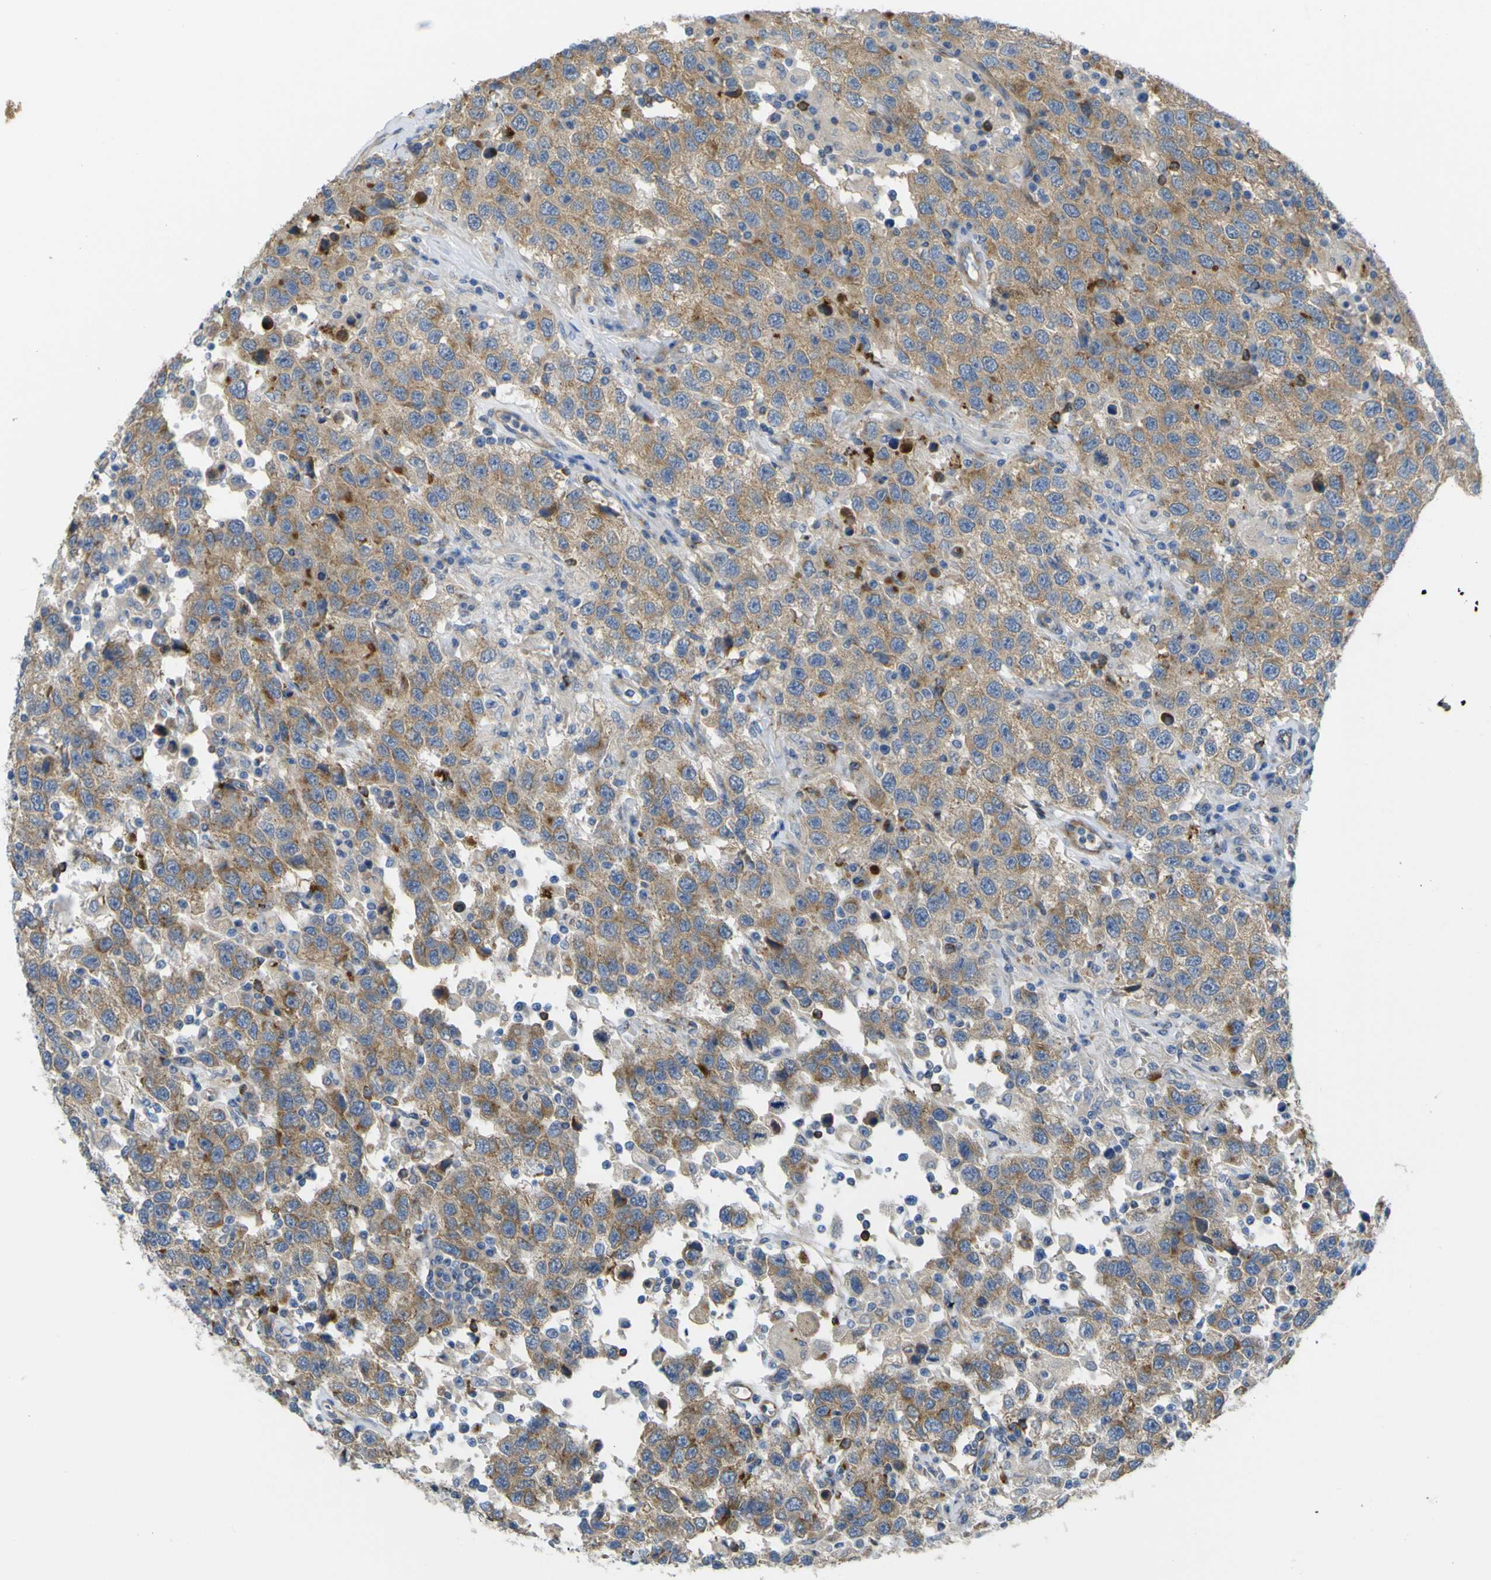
{"staining": {"intensity": "moderate", "quantity": ">75%", "location": "cytoplasmic/membranous"}, "tissue": "testis cancer", "cell_type": "Tumor cells", "image_type": "cancer", "snomed": [{"axis": "morphology", "description": "Seminoma, NOS"}, {"axis": "topography", "description": "Testis"}], "caption": "This histopathology image displays immunohistochemistry (IHC) staining of human testis cancer, with medium moderate cytoplasmic/membranous staining in about >75% of tumor cells.", "gene": "SYPL1", "patient": {"sex": "male", "age": 41}}